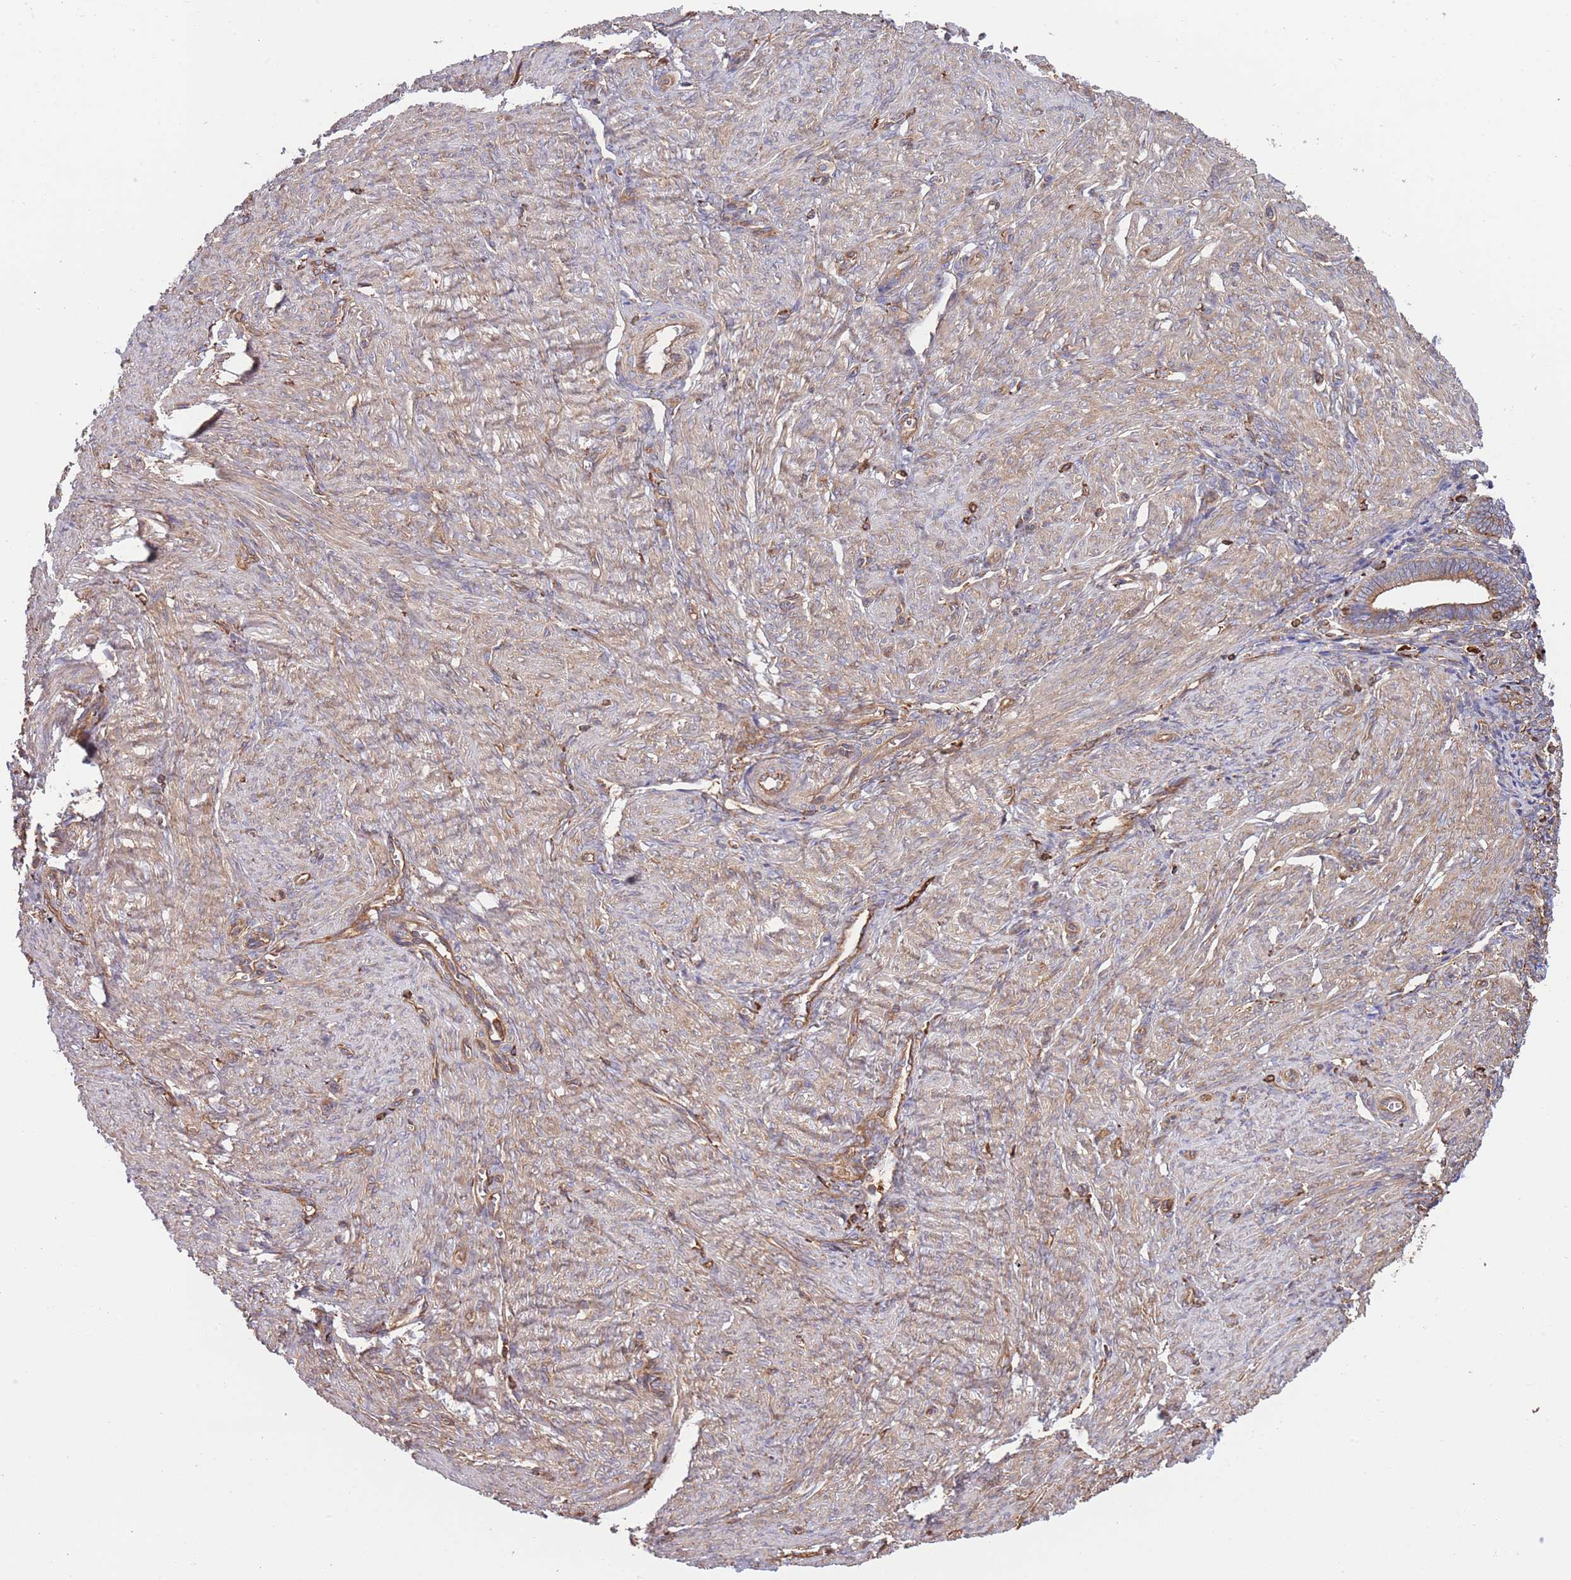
{"staining": {"intensity": "moderate", "quantity": ">75%", "location": "cytoplasmic/membranous"}, "tissue": "endometrium", "cell_type": "Cells in endometrial stroma", "image_type": "normal", "snomed": [{"axis": "morphology", "description": "Normal tissue, NOS"}, {"axis": "topography", "description": "Other"}, {"axis": "topography", "description": "Endometrium"}], "caption": "IHC micrograph of benign endometrium: human endometrium stained using immunohistochemistry exhibits medium levels of moderate protein expression localized specifically in the cytoplasmic/membranous of cells in endometrial stroma, appearing as a cytoplasmic/membranous brown color.", "gene": "LRRN4CL", "patient": {"sex": "female", "age": 44}}